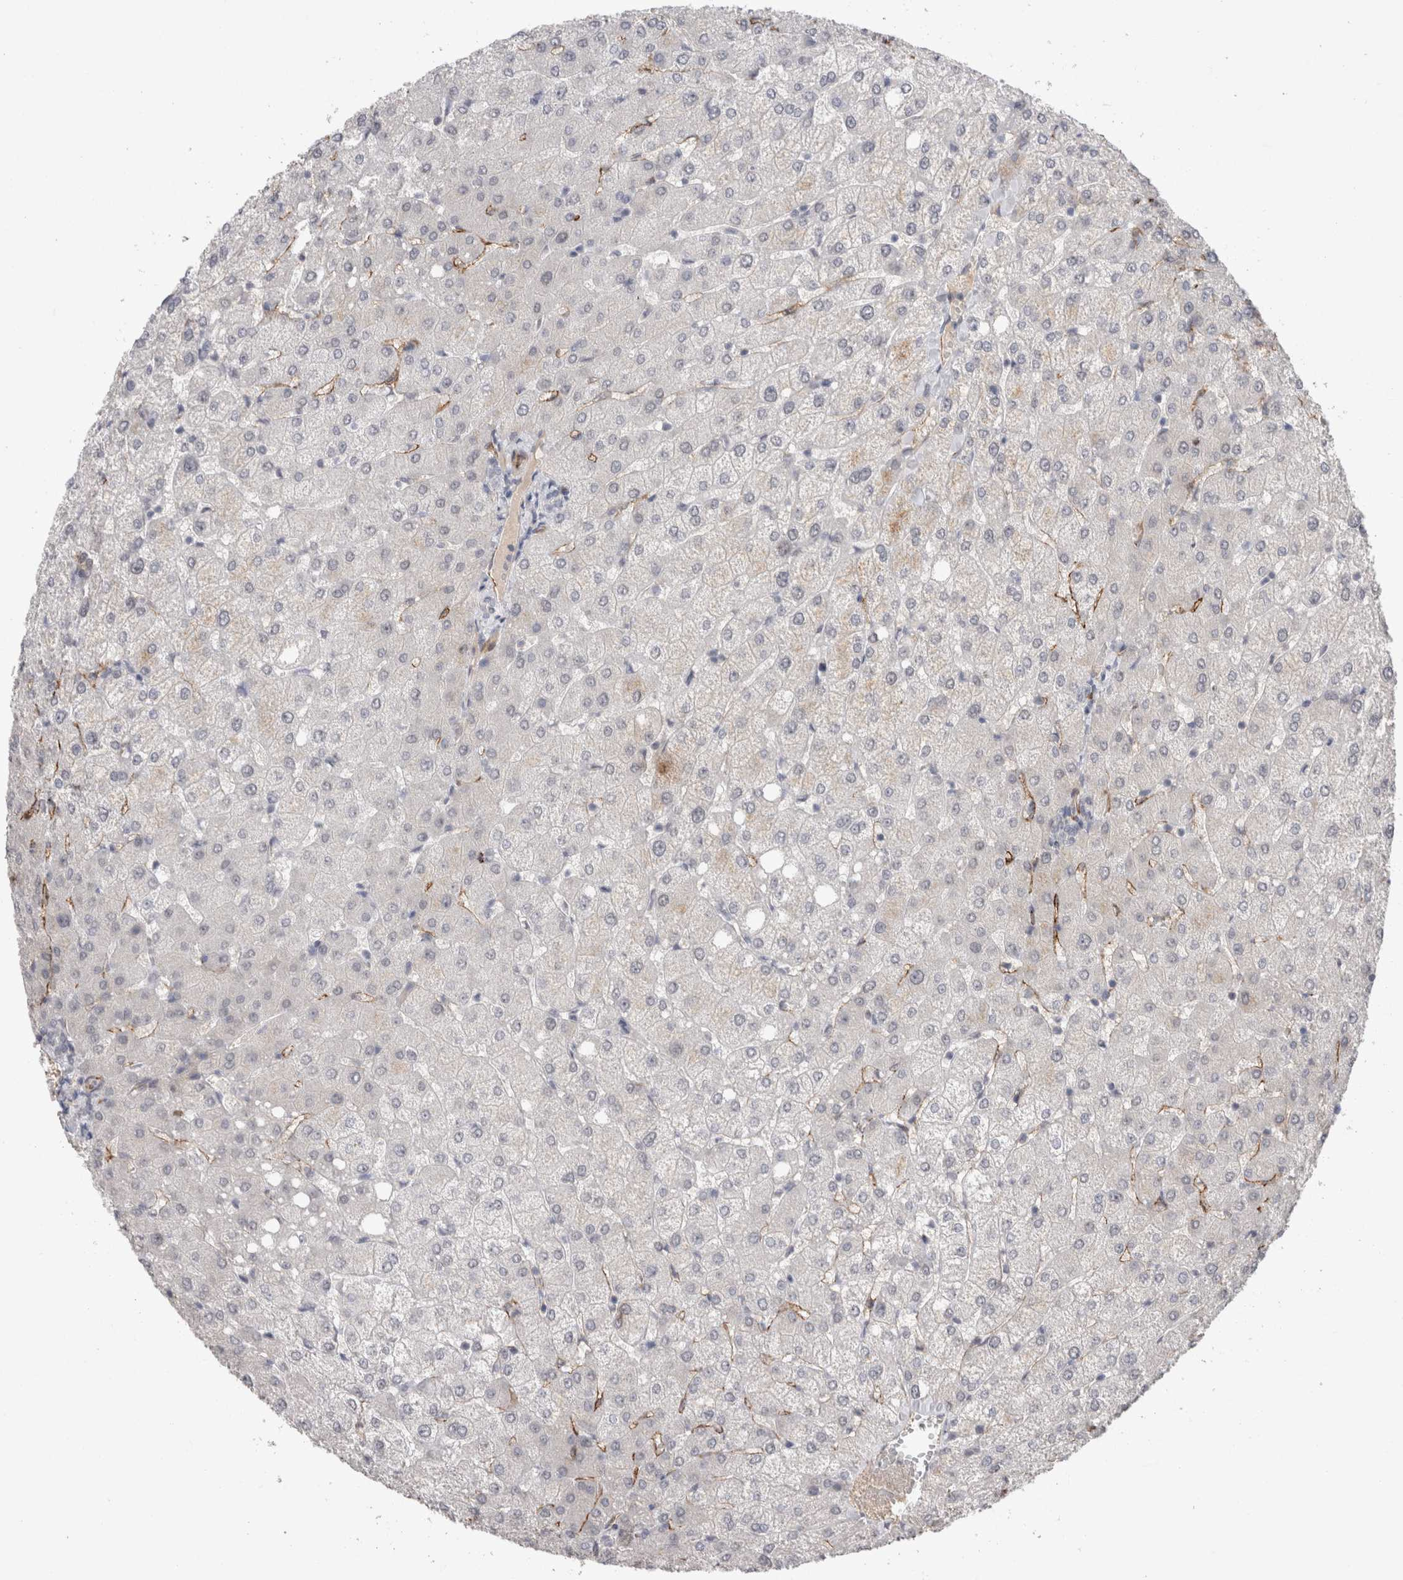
{"staining": {"intensity": "negative", "quantity": "none", "location": "none"}, "tissue": "liver", "cell_type": "Cholangiocytes", "image_type": "normal", "snomed": [{"axis": "morphology", "description": "Normal tissue, NOS"}, {"axis": "topography", "description": "Liver"}], "caption": "The photomicrograph exhibits no staining of cholangiocytes in unremarkable liver. Nuclei are stained in blue.", "gene": "CDH13", "patient": {"sex": "female", "age": 54}}